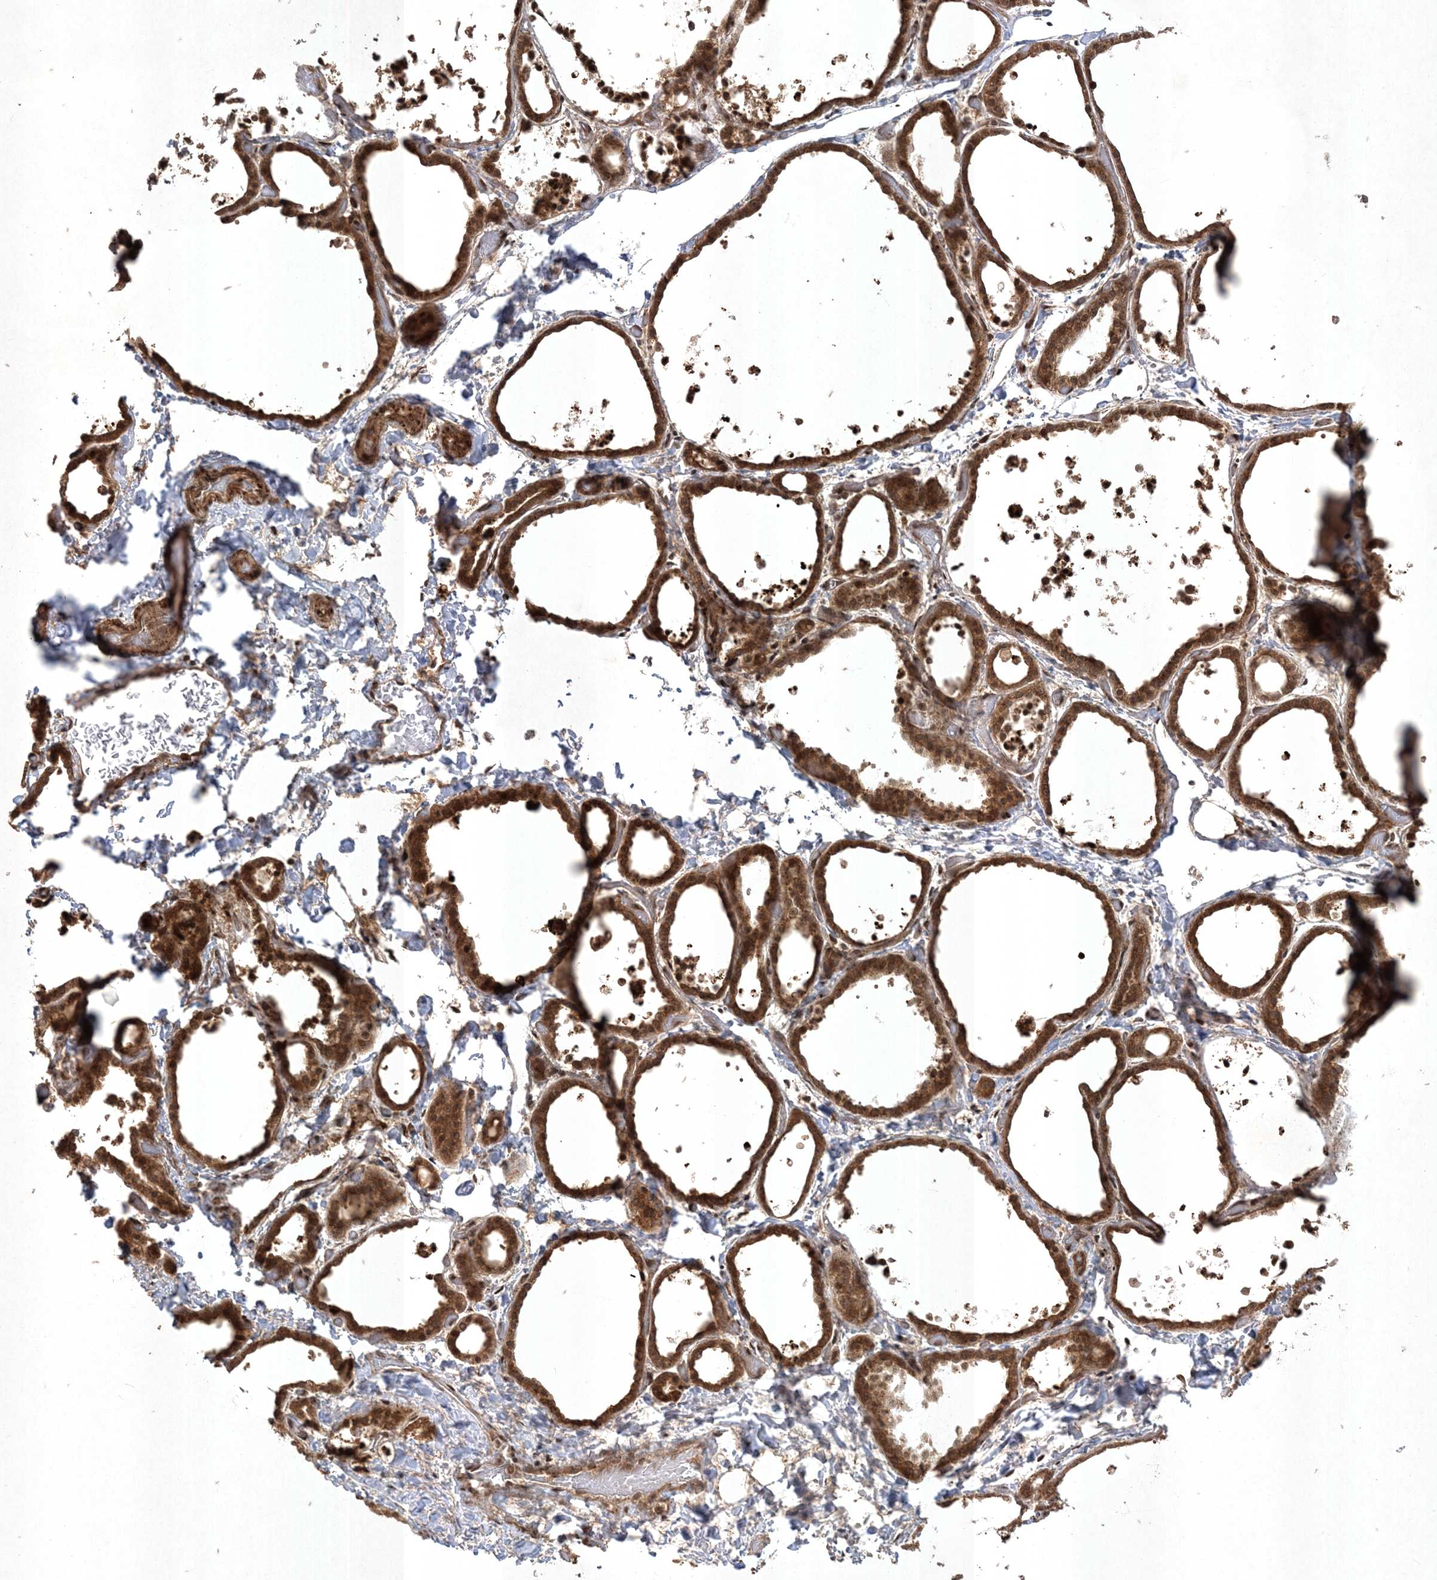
{"staining": {"intensity": "moderate", "quantity": ">75%", "location": "cytoplasmic/membranous,nuclear"}, "tissue": "thyroid gland", "cell_type": "Glandular cells", "image_type": "normal", "snomed": [{"axis": "morphology", "description": "Normal tissue, NOS"}, {"axis": "topography", "description": "Thyroid gland"}], "caption": "Human thyroid gland stained with a brown dye shows moderate cytoplasmic/membranous,nuclear positive expression in approximately >75% of glandular cells.", "gene": "RRAS", "patient": {"sex": "female", "age": 44}}